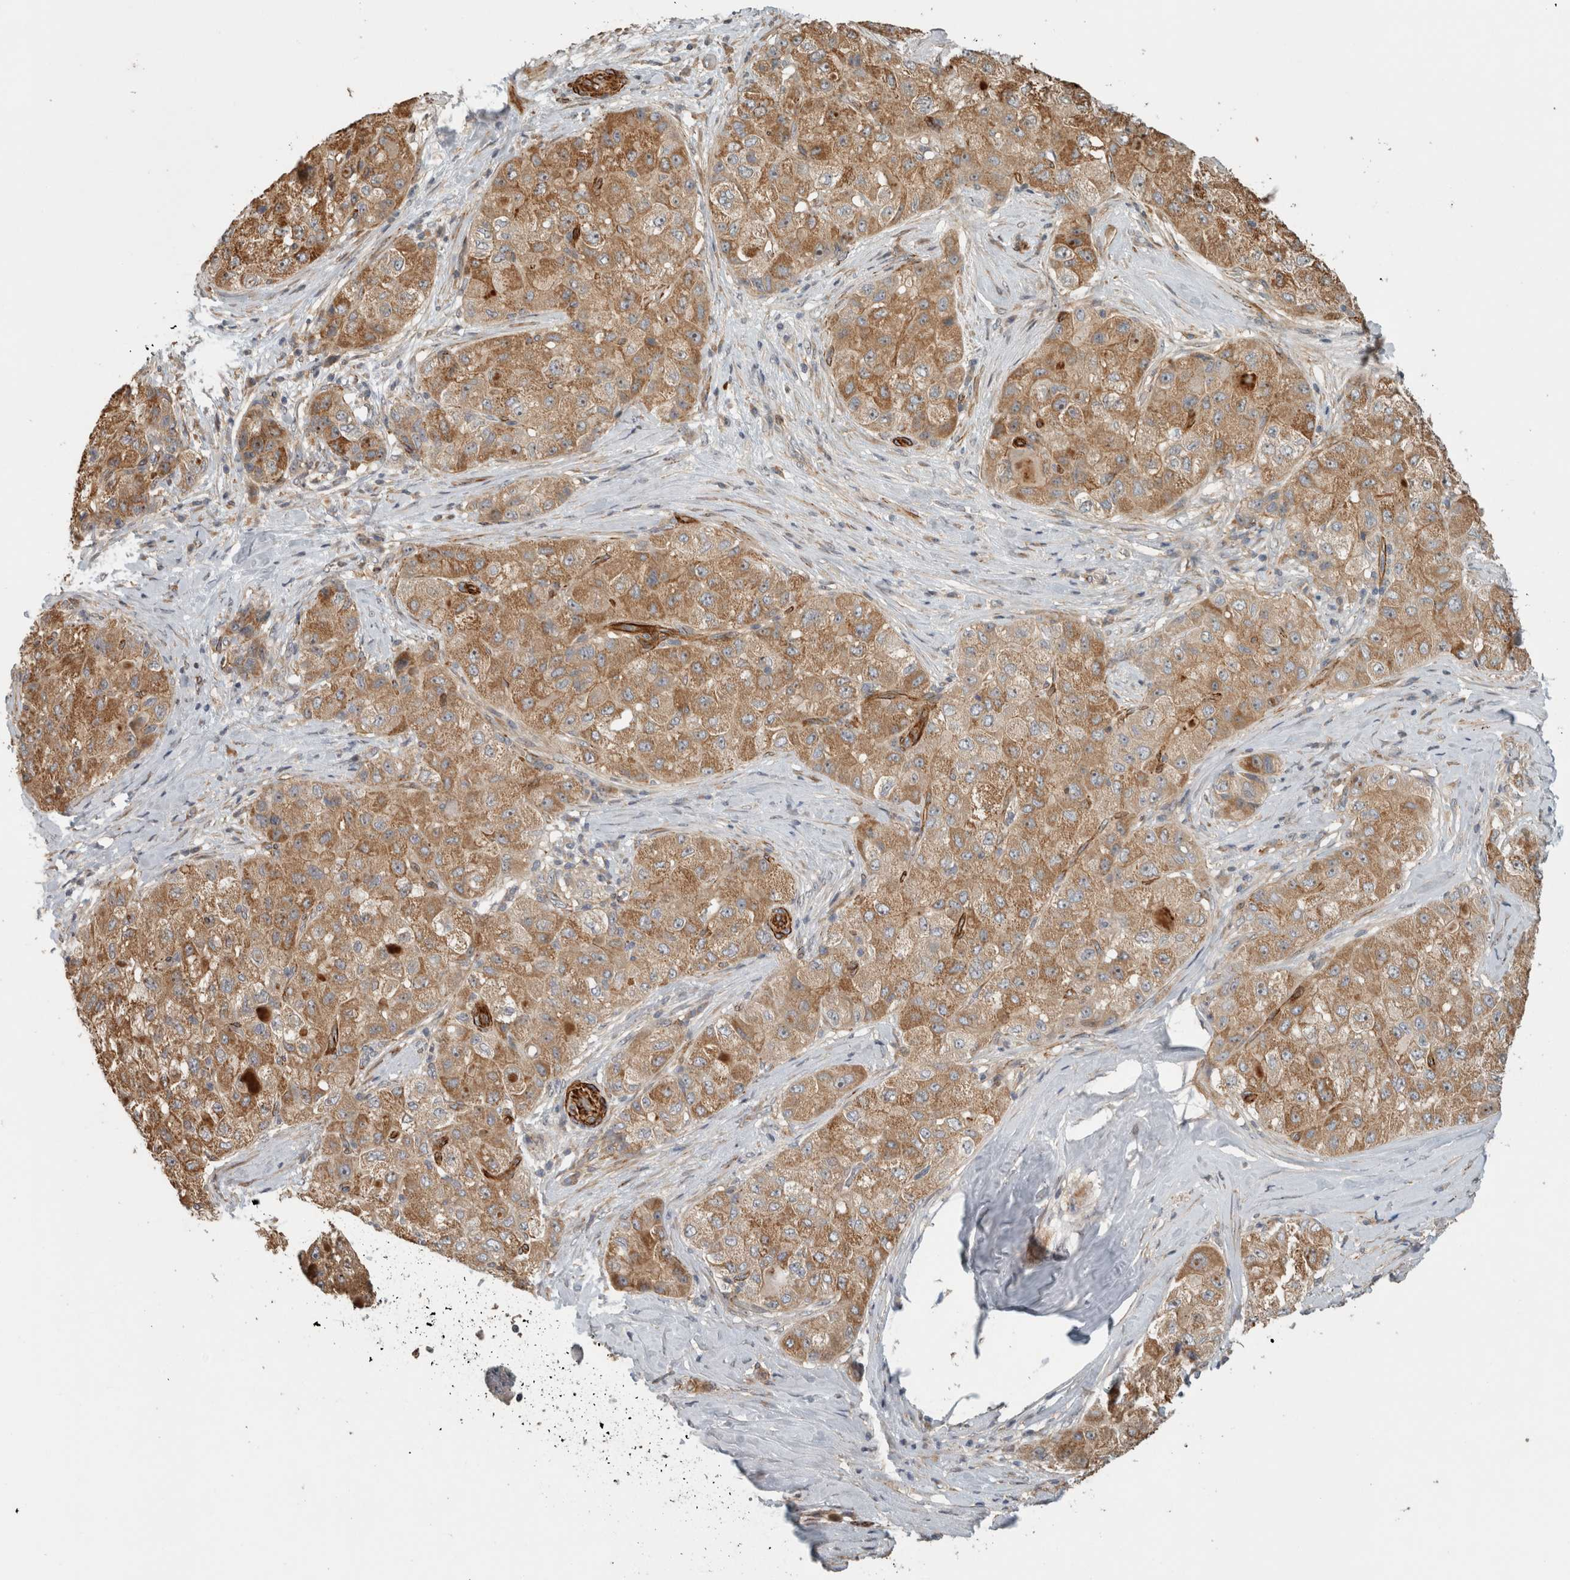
{"staining": {"intensity": "moderate", "quantity": ">75%", "location": "cytoplasmic/membranous"}, "tissue": "liver cancer", "cell_type": "Tumor cells", "image_type": "cancer", "snomed": [{"axis": "morphology", "description": "Carcinoma, Hepatocellular, NOS"}, {"axis": "topography", "description": "Liver"}], "caption": "Liver cancer stained for a protein (brown) reveals moderate cytoplasmic/membranous positive expression in approximately >75% of tumor cells.", "gene": "SIPA1L2", "patient": {"sex": "male", "age": 80}}